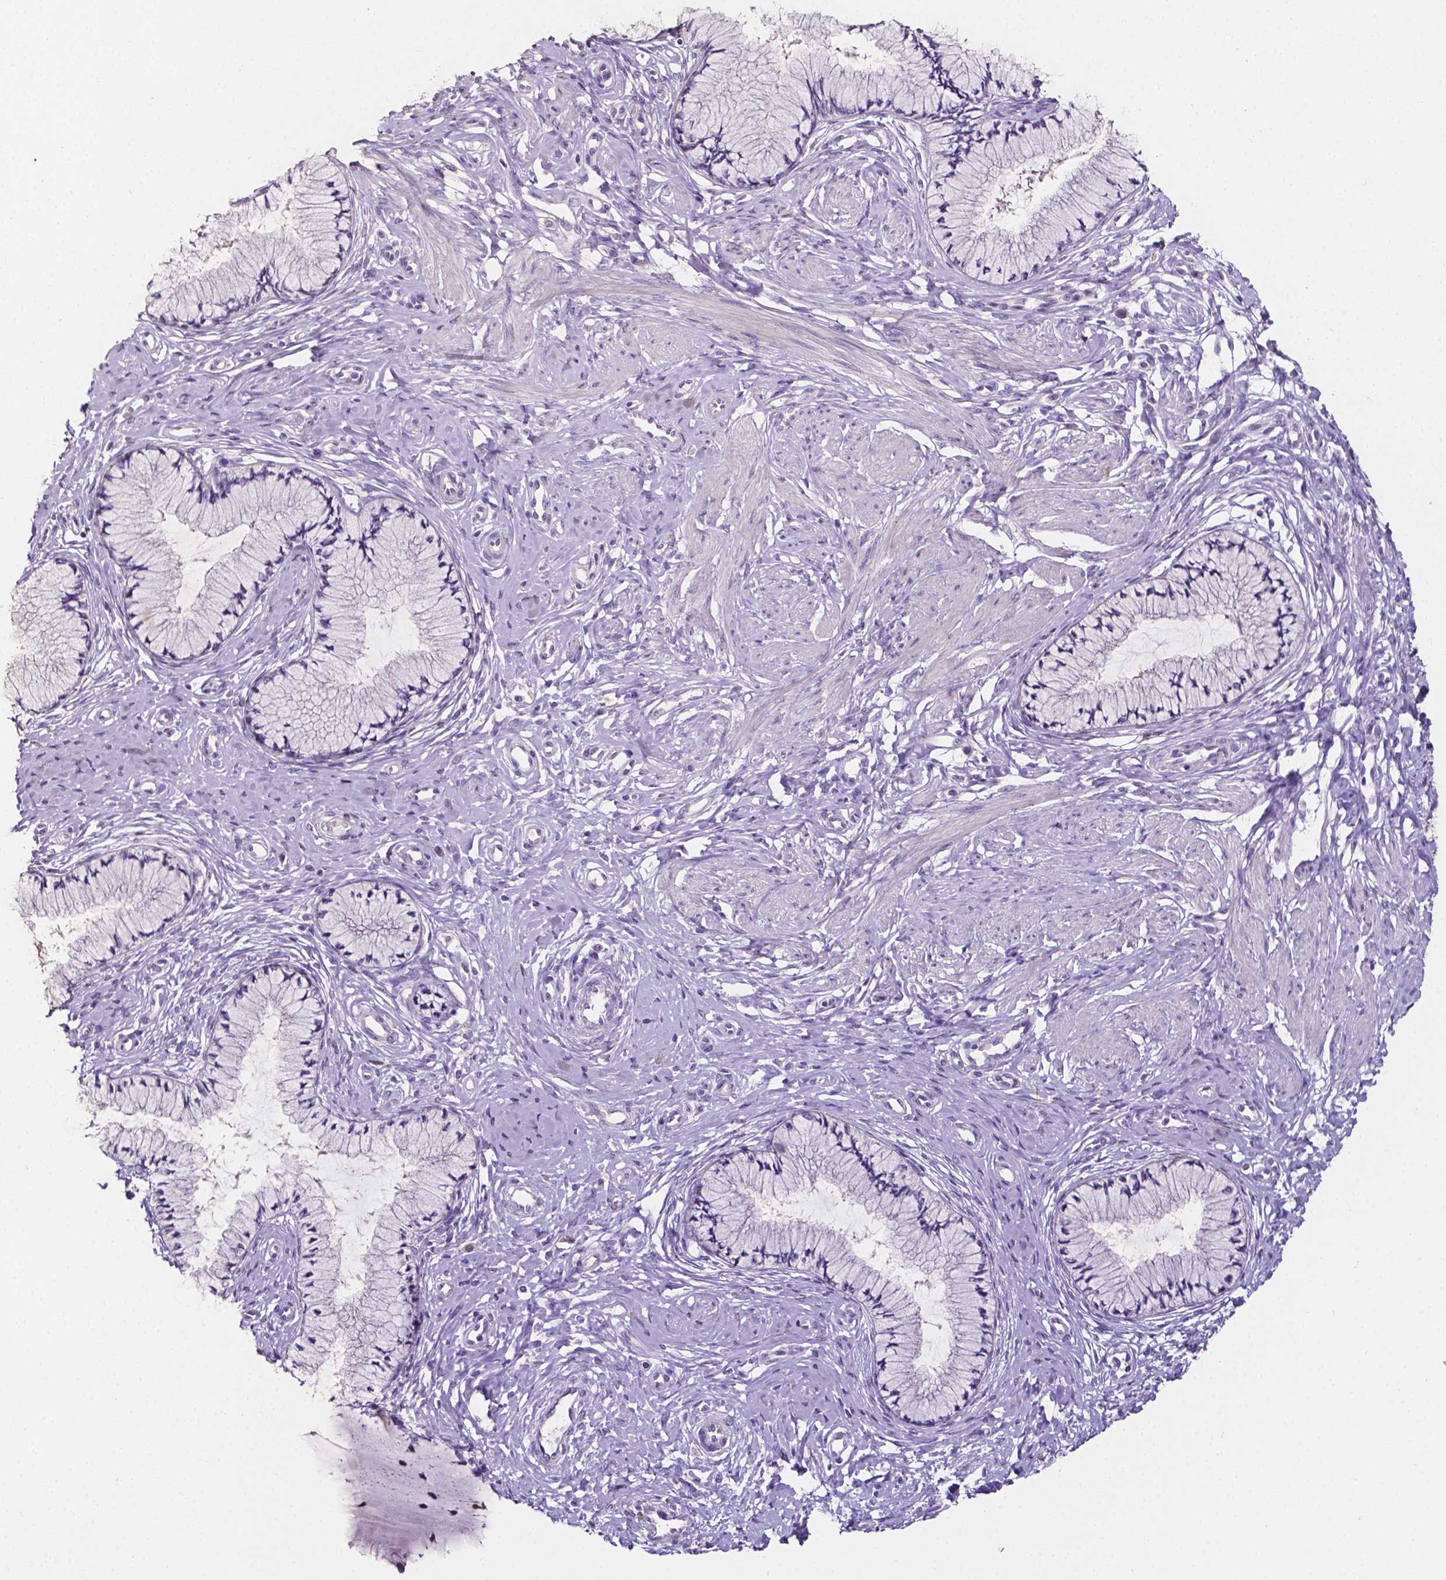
{"staining": {"intensity": "negative", "quantity": "none", "location": "none"}, "tissue": "cervix", "cell_type": "Glandular cells", "image_type": "normal", "snomed": [{"axis": "morphology", "description": "Normal tissue, NOS"}, {"axis": "topography", "description": "Cervix"}], "caption": "Human cervix stained for a protein using IHC displays no positivity in glandular cells.", "gene": "PSAT1", "patient": {"sex": "female", "age": 37}}